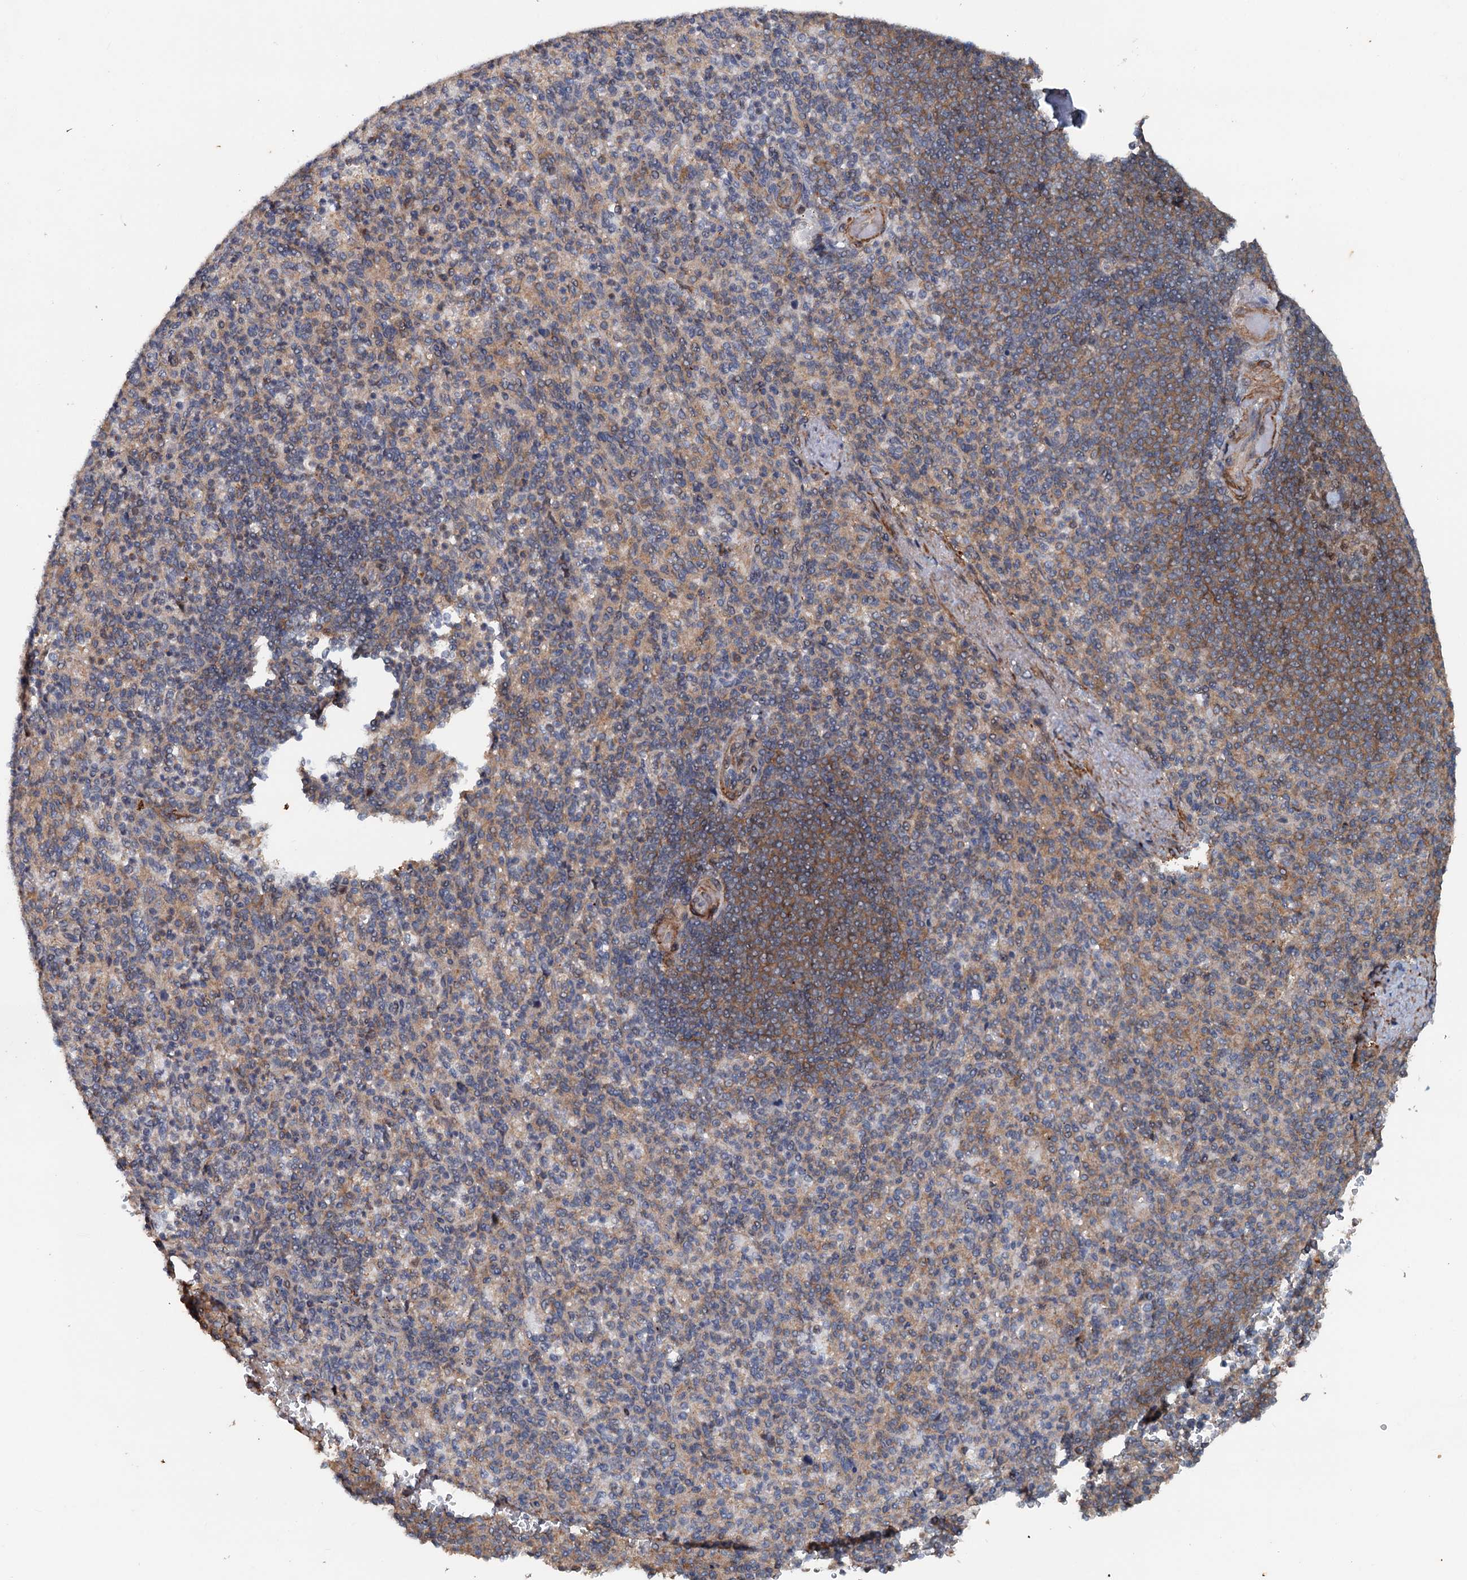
{"staining": {"intensity": "moderate", "quantity": "25%-75%", "location": "cytoplasmic/membranous"}, "tissue": "spleen", "cell_type": "Cells in red pulp", "image_type": "normal", "snomed": [{"axis": "morphology", "description": "Normal tissue, NOS"}, {"axis": "topography", "description": "Spleen"}], "caption": "Immunohistochemistry (IHC) micrograph of benign human spleen stained for a protein (brown), which displays medium levels of moderate cytoplasmic/membranous staining in about 25%-75% of cells in red pulp.", "gene": "TEDC1", "patient": {"sex": "female", "age": 74}}